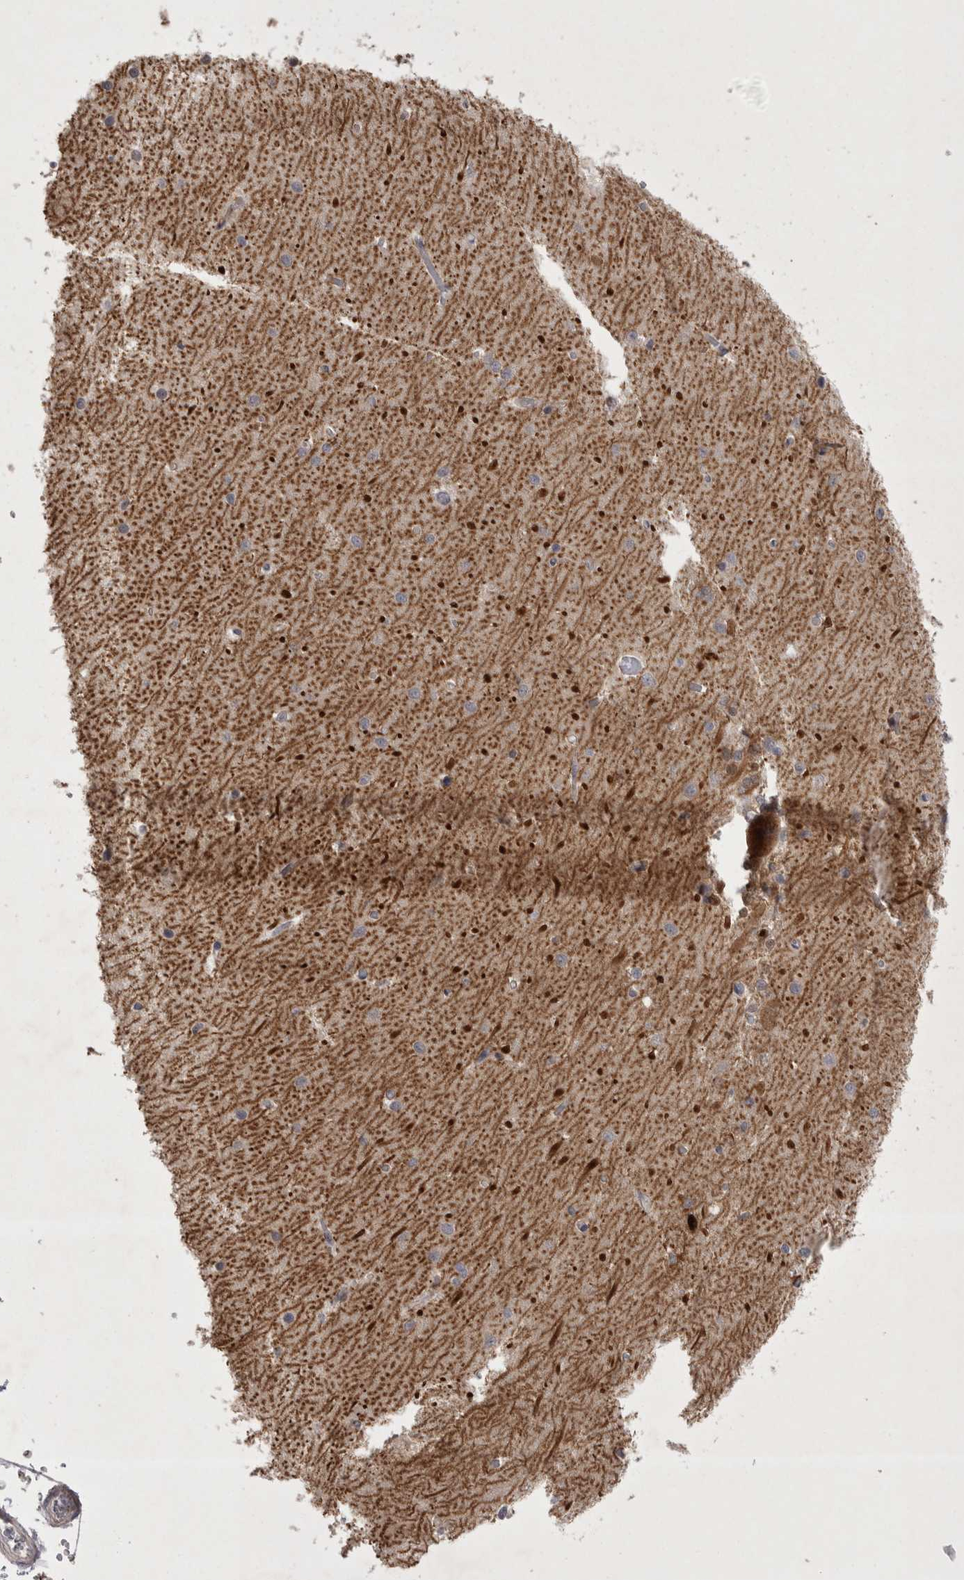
{"staining": {"intensity": "moderate", "quantity": ">75%", "location": "cytoplasmic/membranous"}, "tissue": "cerebellum", "cell_type": "Cells in granular layer", "image_type": "normal", "snomed": [{"axis": "morphology", "description": "Normal tissue, NOS"}, {"axis": "topography", "description": "Cerebellum"}], "caption": "Protein expression by IHC reveals moderate cytoplasmic/membranous positivity in about >75% of cells in granular layer in normal cerebellum. (DAB IHC with brightfield microscopy, high magnification).", "gene": "CTBS", "patient": {"sex": "male", "age": 37}}